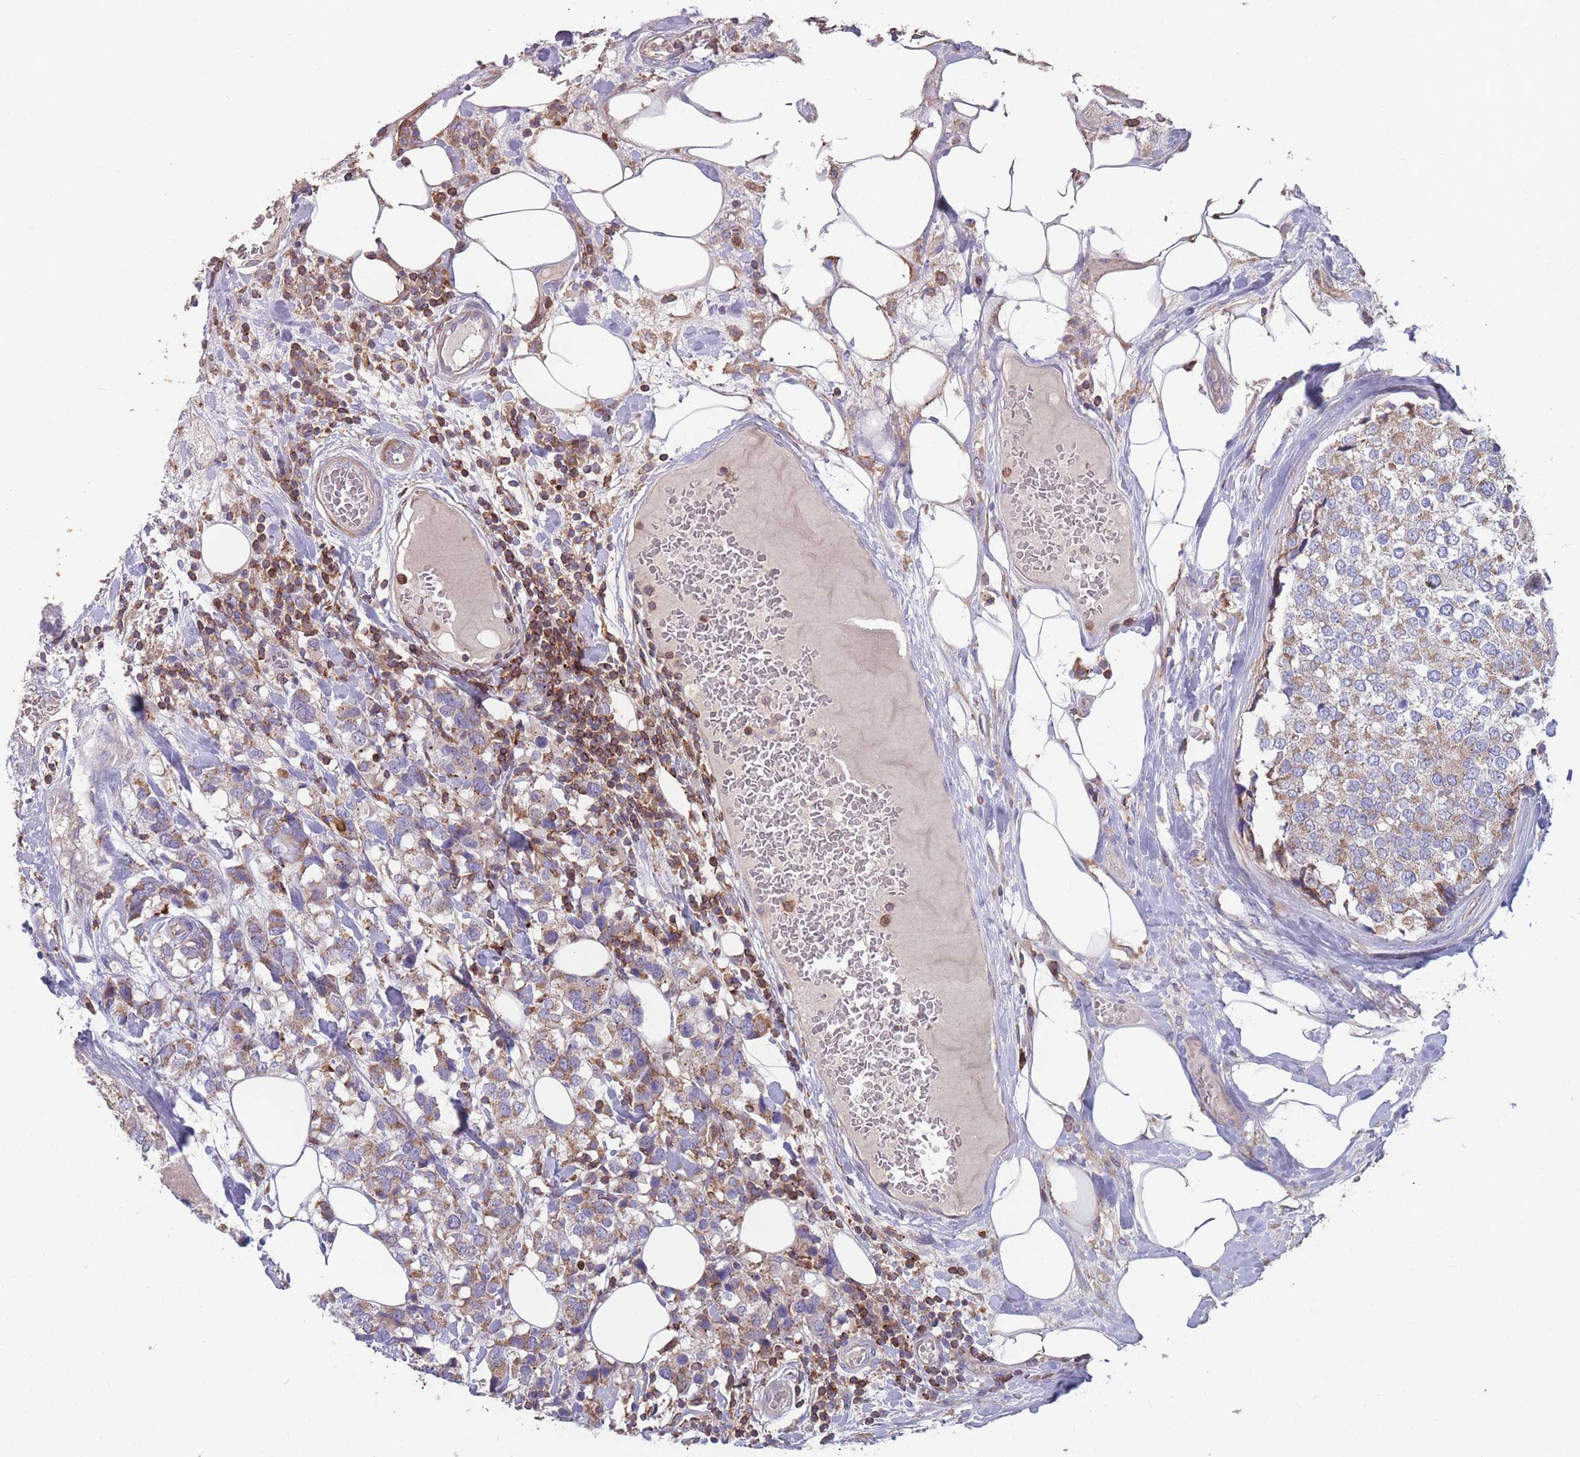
{"staining": {"intensity": "moderate", "quantity": "25%-75%", "location": "cytoplasmic/membranous"}, "tissue": "breast cancer", "cell_type": "Tumor cells", "image_type": "cancer", "snomed": [{"axis": "morphology", "description": "Lobular carcinoma"}, {"axis": "topography", "description": "Breast"}], "caption": "Moderate cytoplasmic/membranous protein positivity is present in about 25%-75% of tumor cells in breast lobular carcinoma.", "gene": "CD33", "patient": {"sex": "female", "age": 59}}